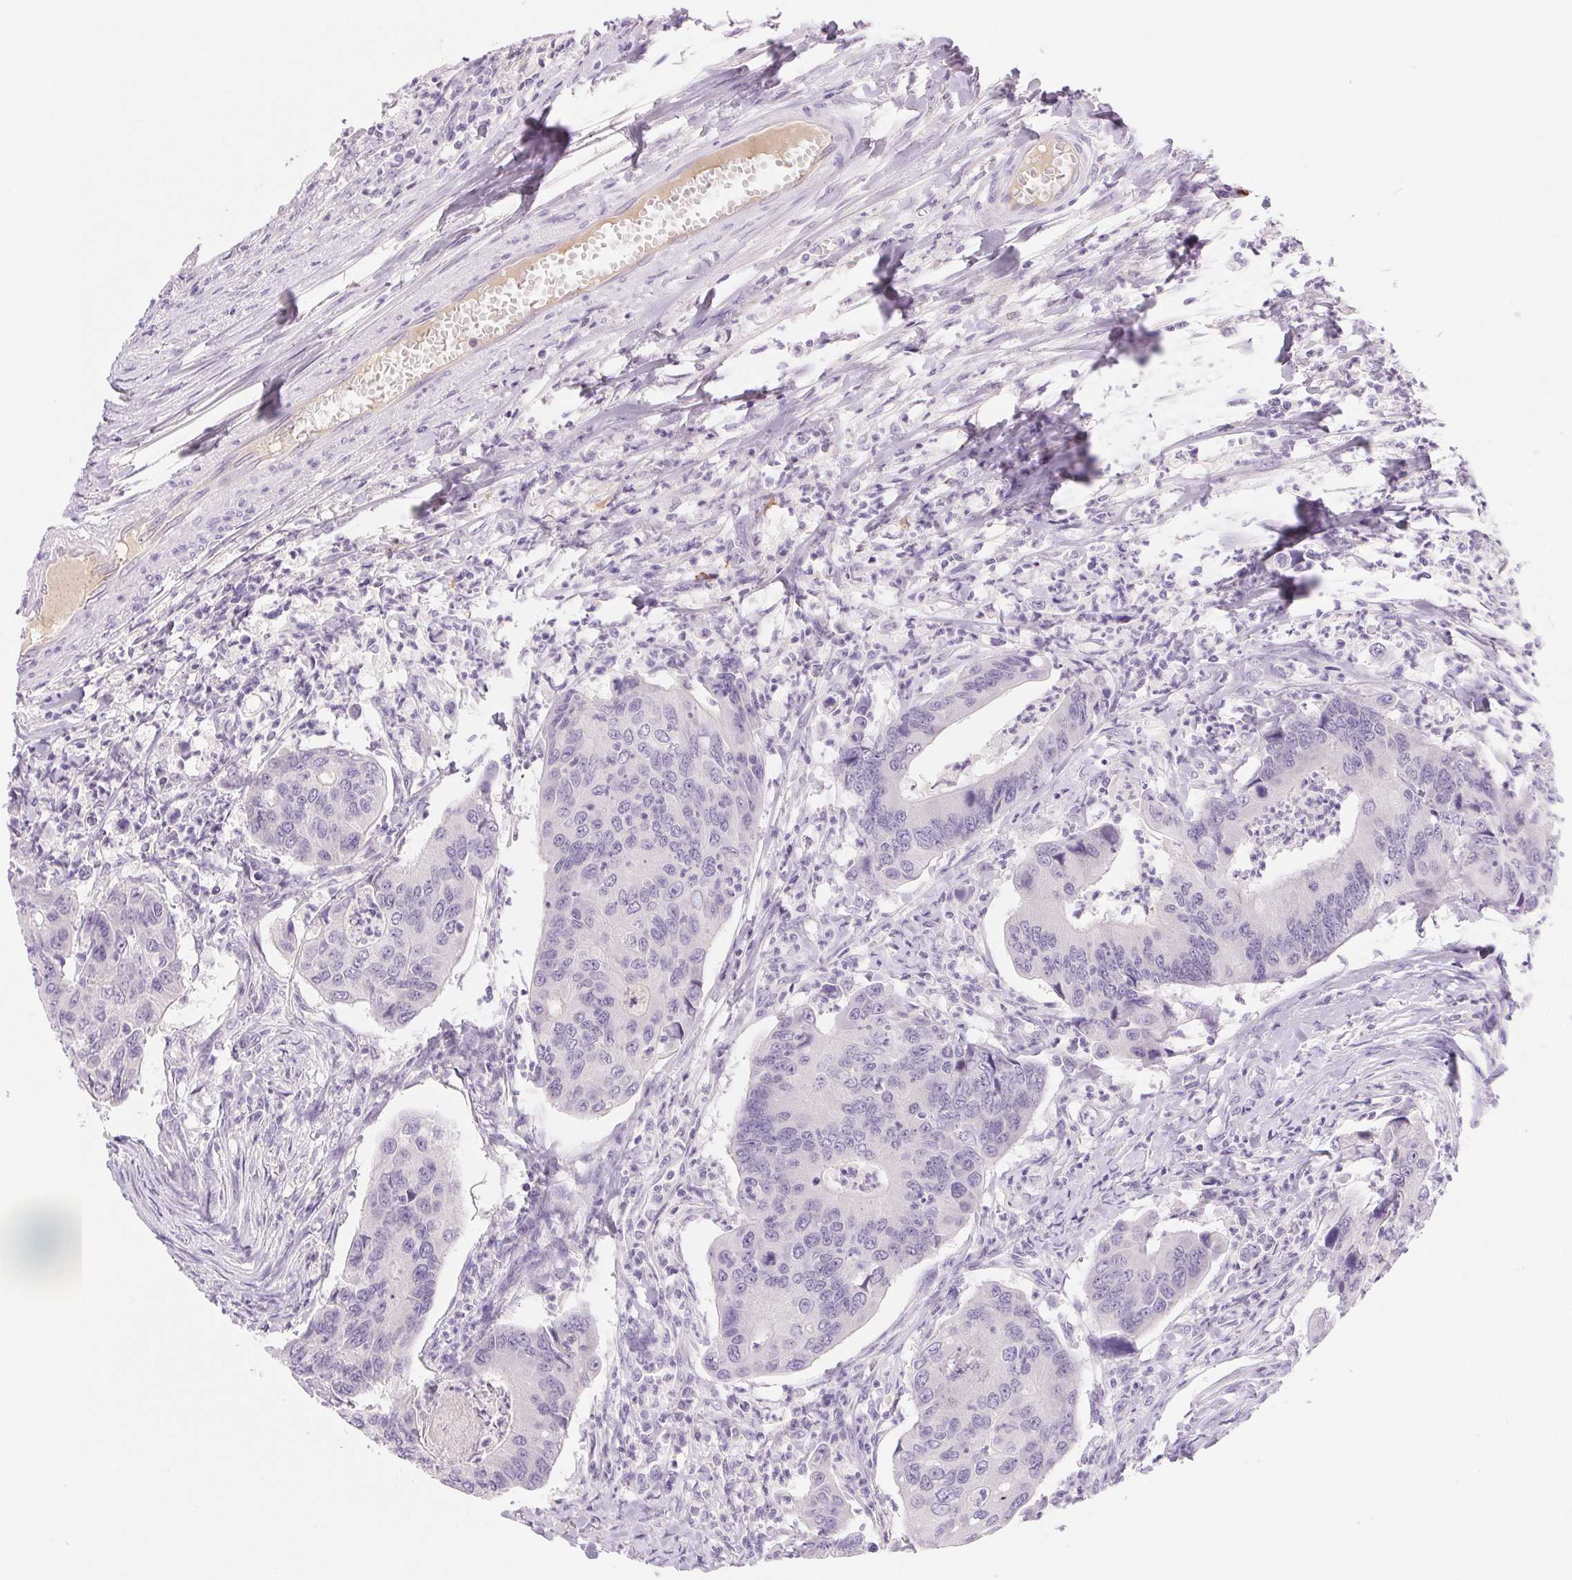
{"staining": {"intensity": "negative", "quantity": "none", "location": "none"}, "tissue": "colorectal cancer", "cell_type": "Tumor cells", "image_type": "cancer", "snomed": [{"axis": "morphology", "description": "Adenocarcinoma, NOS"}, {"axis": "topography", "description": "Colon"}], "caption": "IHC of human colorectal cancer (adenocarcinoma) shows no positivity in tumor cells.", "gene": "IFIT1B", "patient": {"sex": "female", "age": 67}}